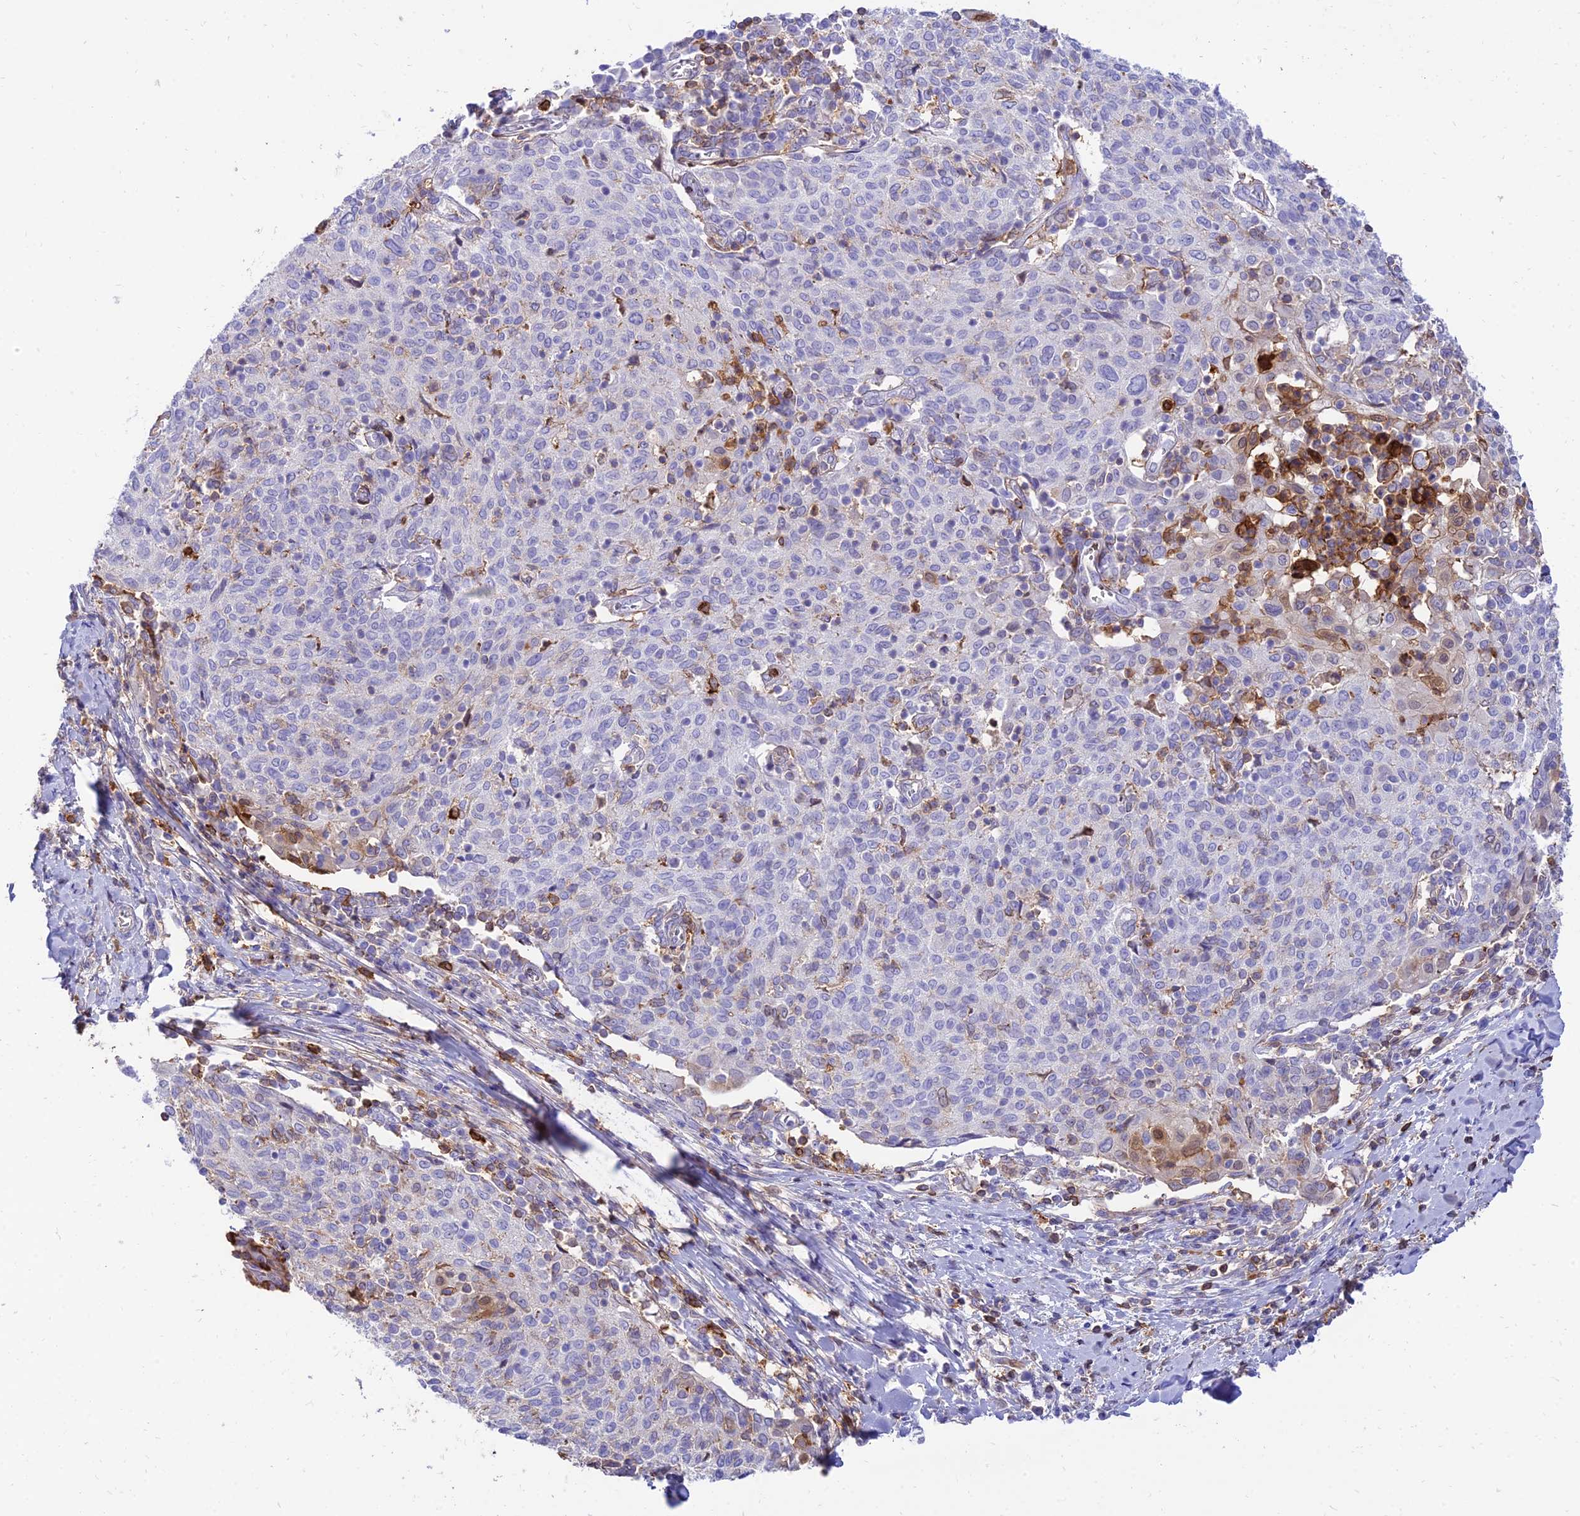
{"staining": {"intensity": "negative", "quantity": "none", "location": "none"}, "tissue": "cervical cancer", "cell_type": "Tumor cells", "image_type": "cancer", "snomed": [{"axis": "morphology", "description": "Squamous cell carcinoma, NOS"}, {"axis": "topography", "description": "Cervix"}], "caption": "Immunohistochemical staining of human cervical cancer (squamous cell carcinoma) exhibits no significant staining in tumor cells.", "gene": "SREK1IP1", "patient": {"sex": "female", "age": 52}}